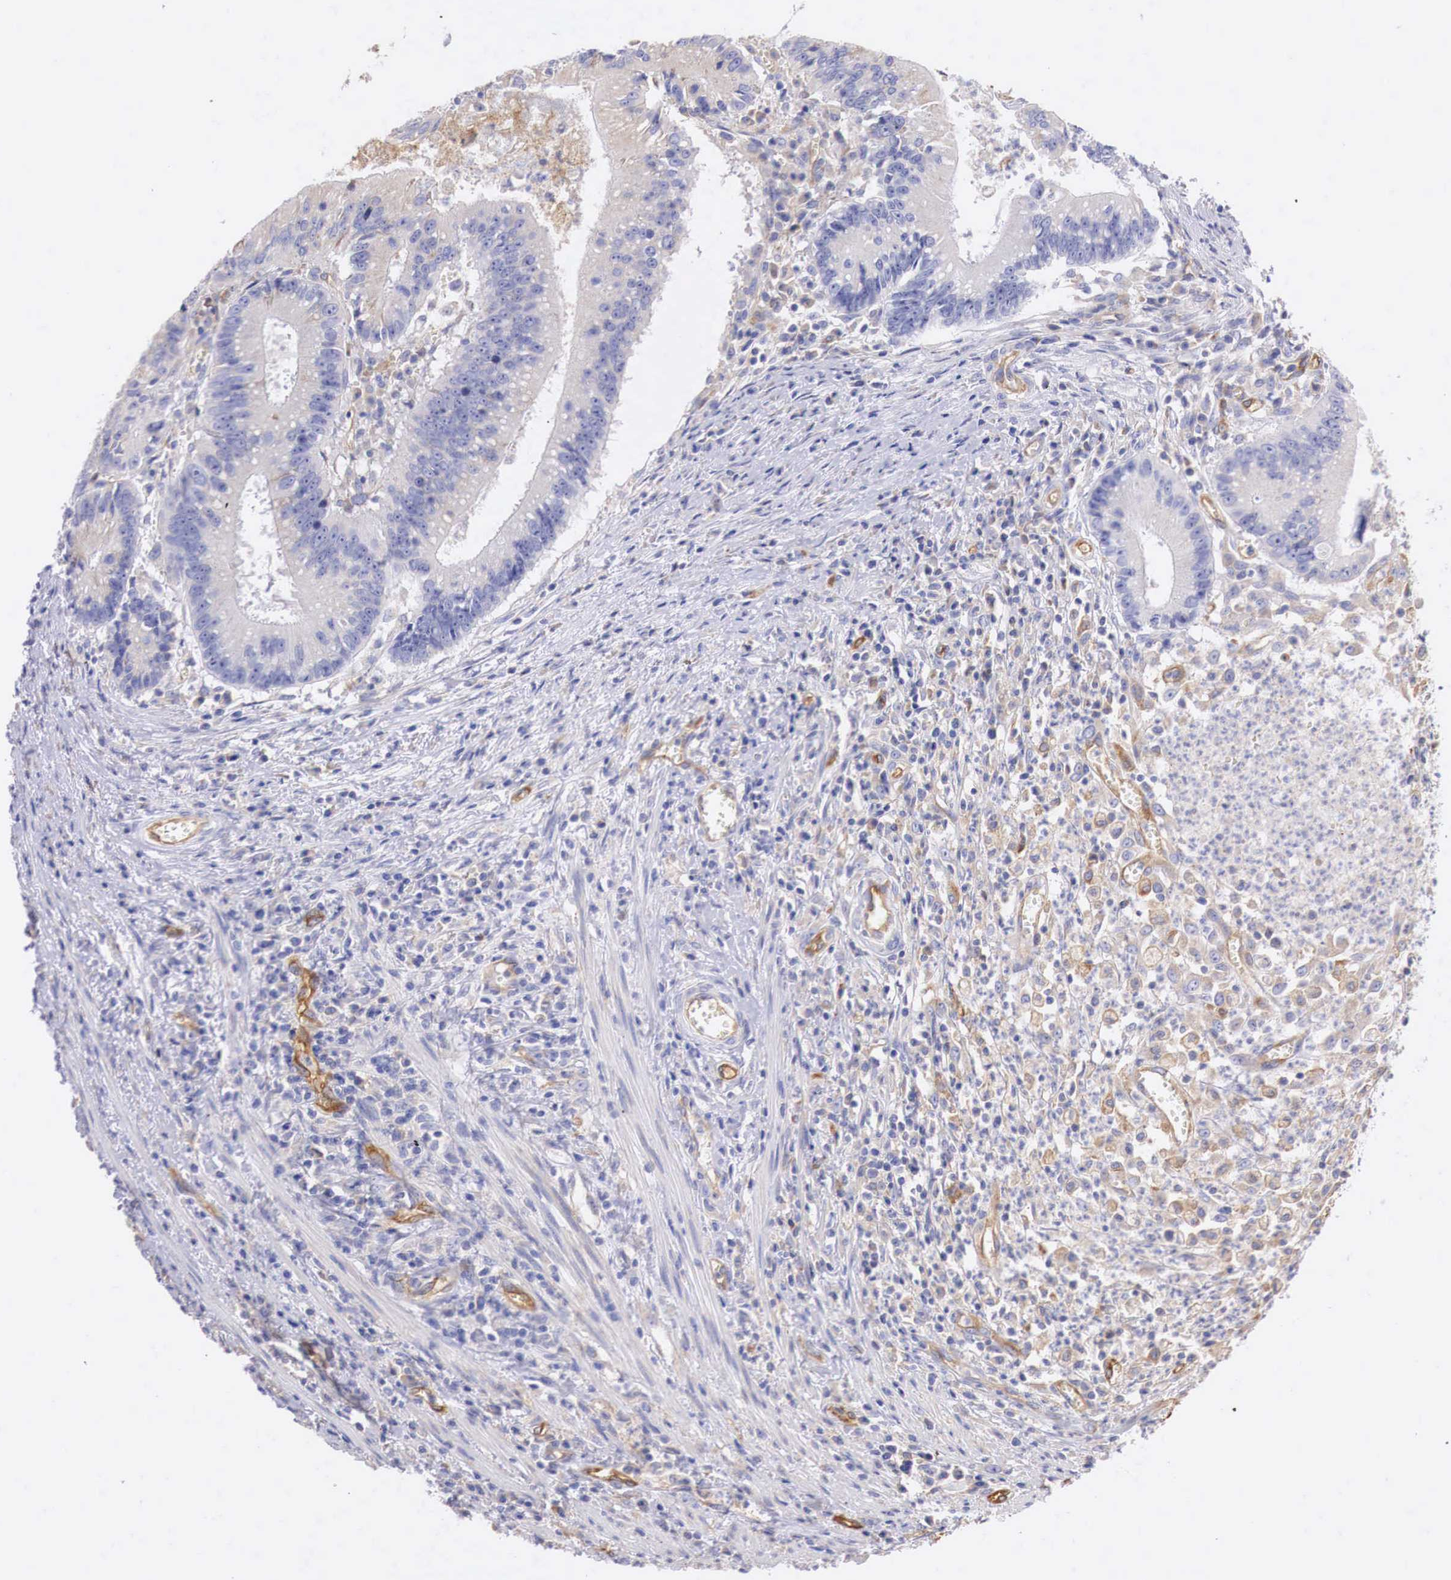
{"staining": {"intensity": "negative", "quantity": "none", "location": "none"}, "tissue": "colorectal cancer", "cell_type": "Tumor cells", "image_type": "cancer", "snomed": [{"axis": "morphology", "description": "Adenocarcinoma, NOS"}, {"axis": "topography", "description": "Rectum"}], "caption": "There is no significant positivity in tumor cells of adenocarcinoma (colorectal). The staining was performed using DAB to visualize the protein expression in brown, while the nuclei were stained in blue with hematoxylin (Magnification: 20x).", "gene": "RDX", "patient": {"sex": "female", "age": 81}}